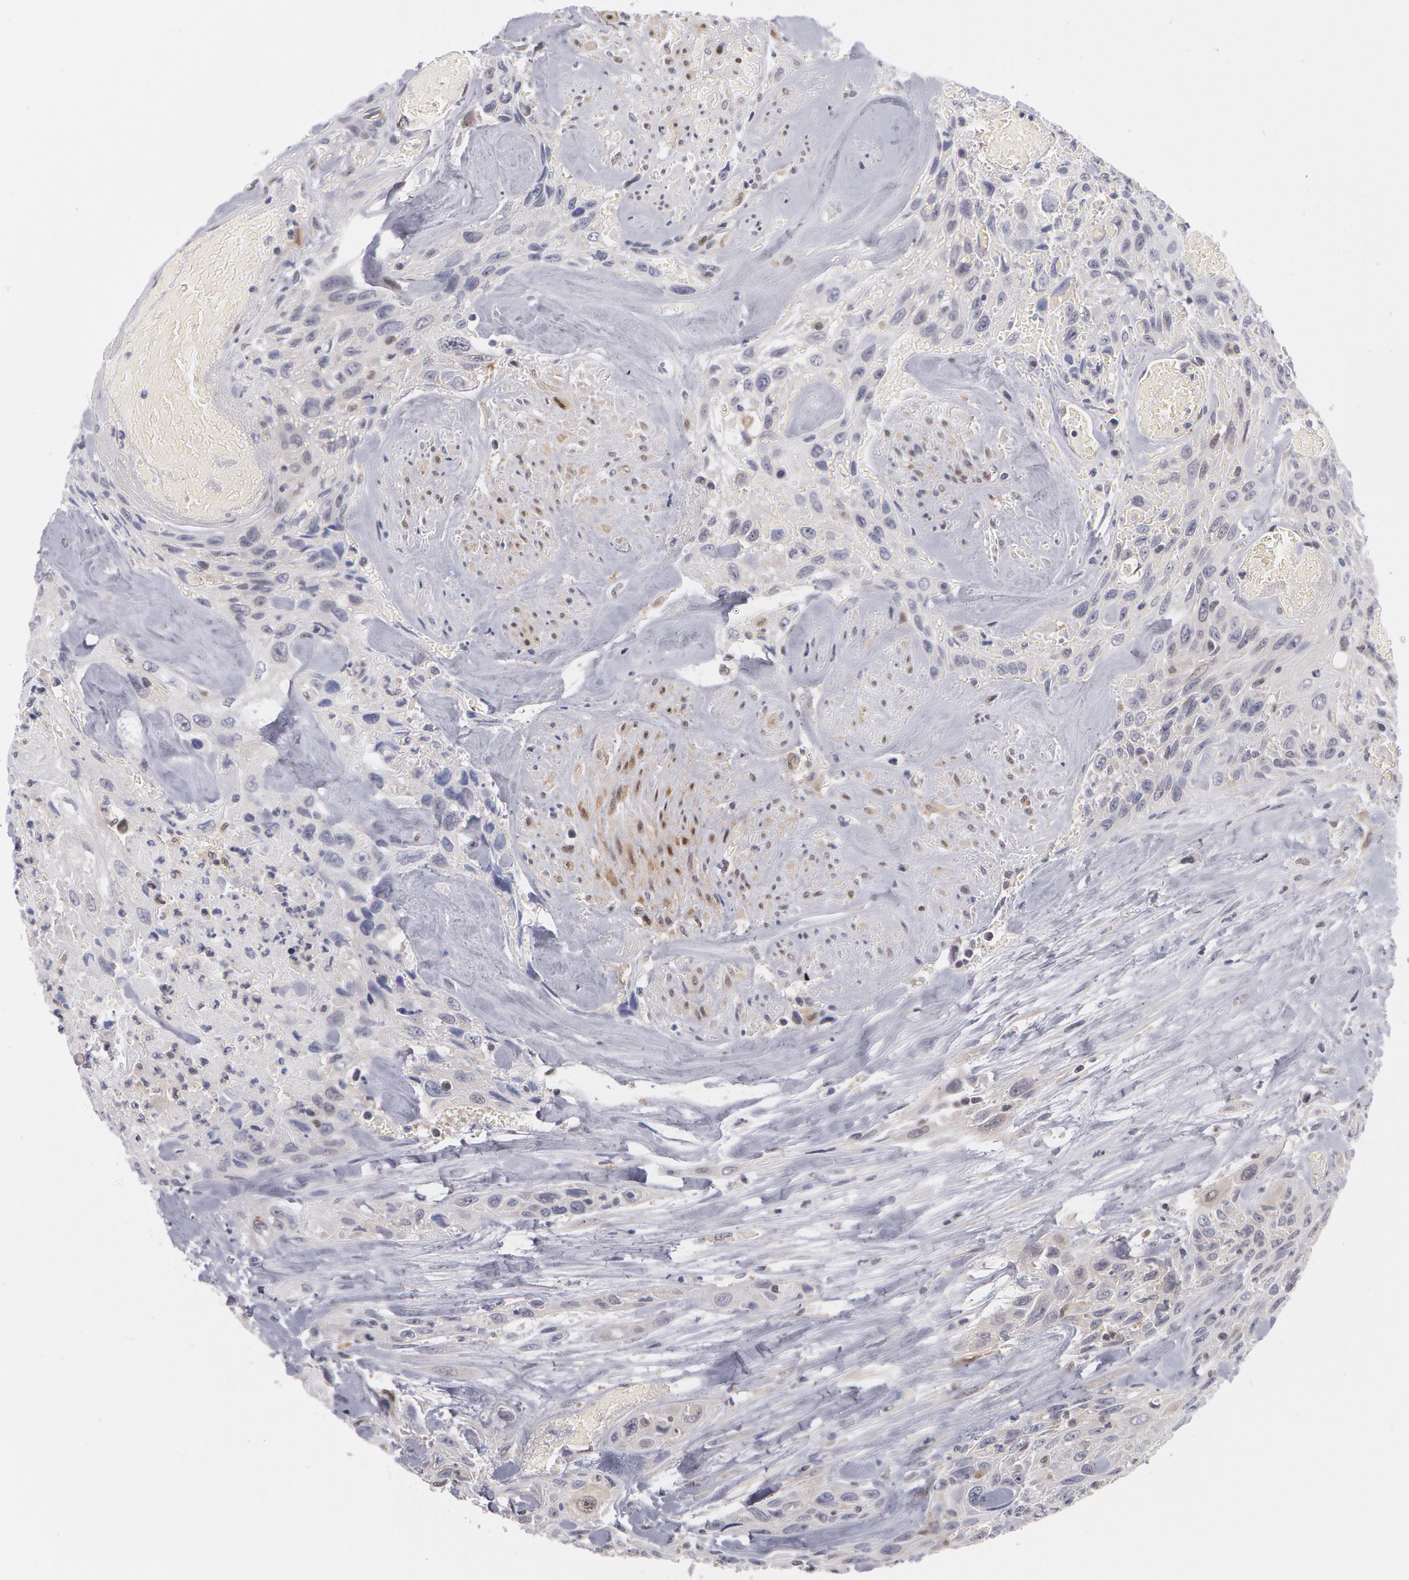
{"staining": {"intensity": "negative", "quantity": "none", "location": "none"}, "tissue": "urothelial cancer", "cell_type": "Tumor cells", "image_type": "cancer", "snomed": [{"axis": "morphology", "description": "Urothelial carcinoma, High grade"}, {"axis": "topography", "description": "Urinary bladder"}], "caption": "Immunohistochemical staining of high-grade urothelial carcinoma exhibits no significant expression in tumor cells.", "gene": "TXNRD1", "patient": {"sex": "female", "age": 84}}